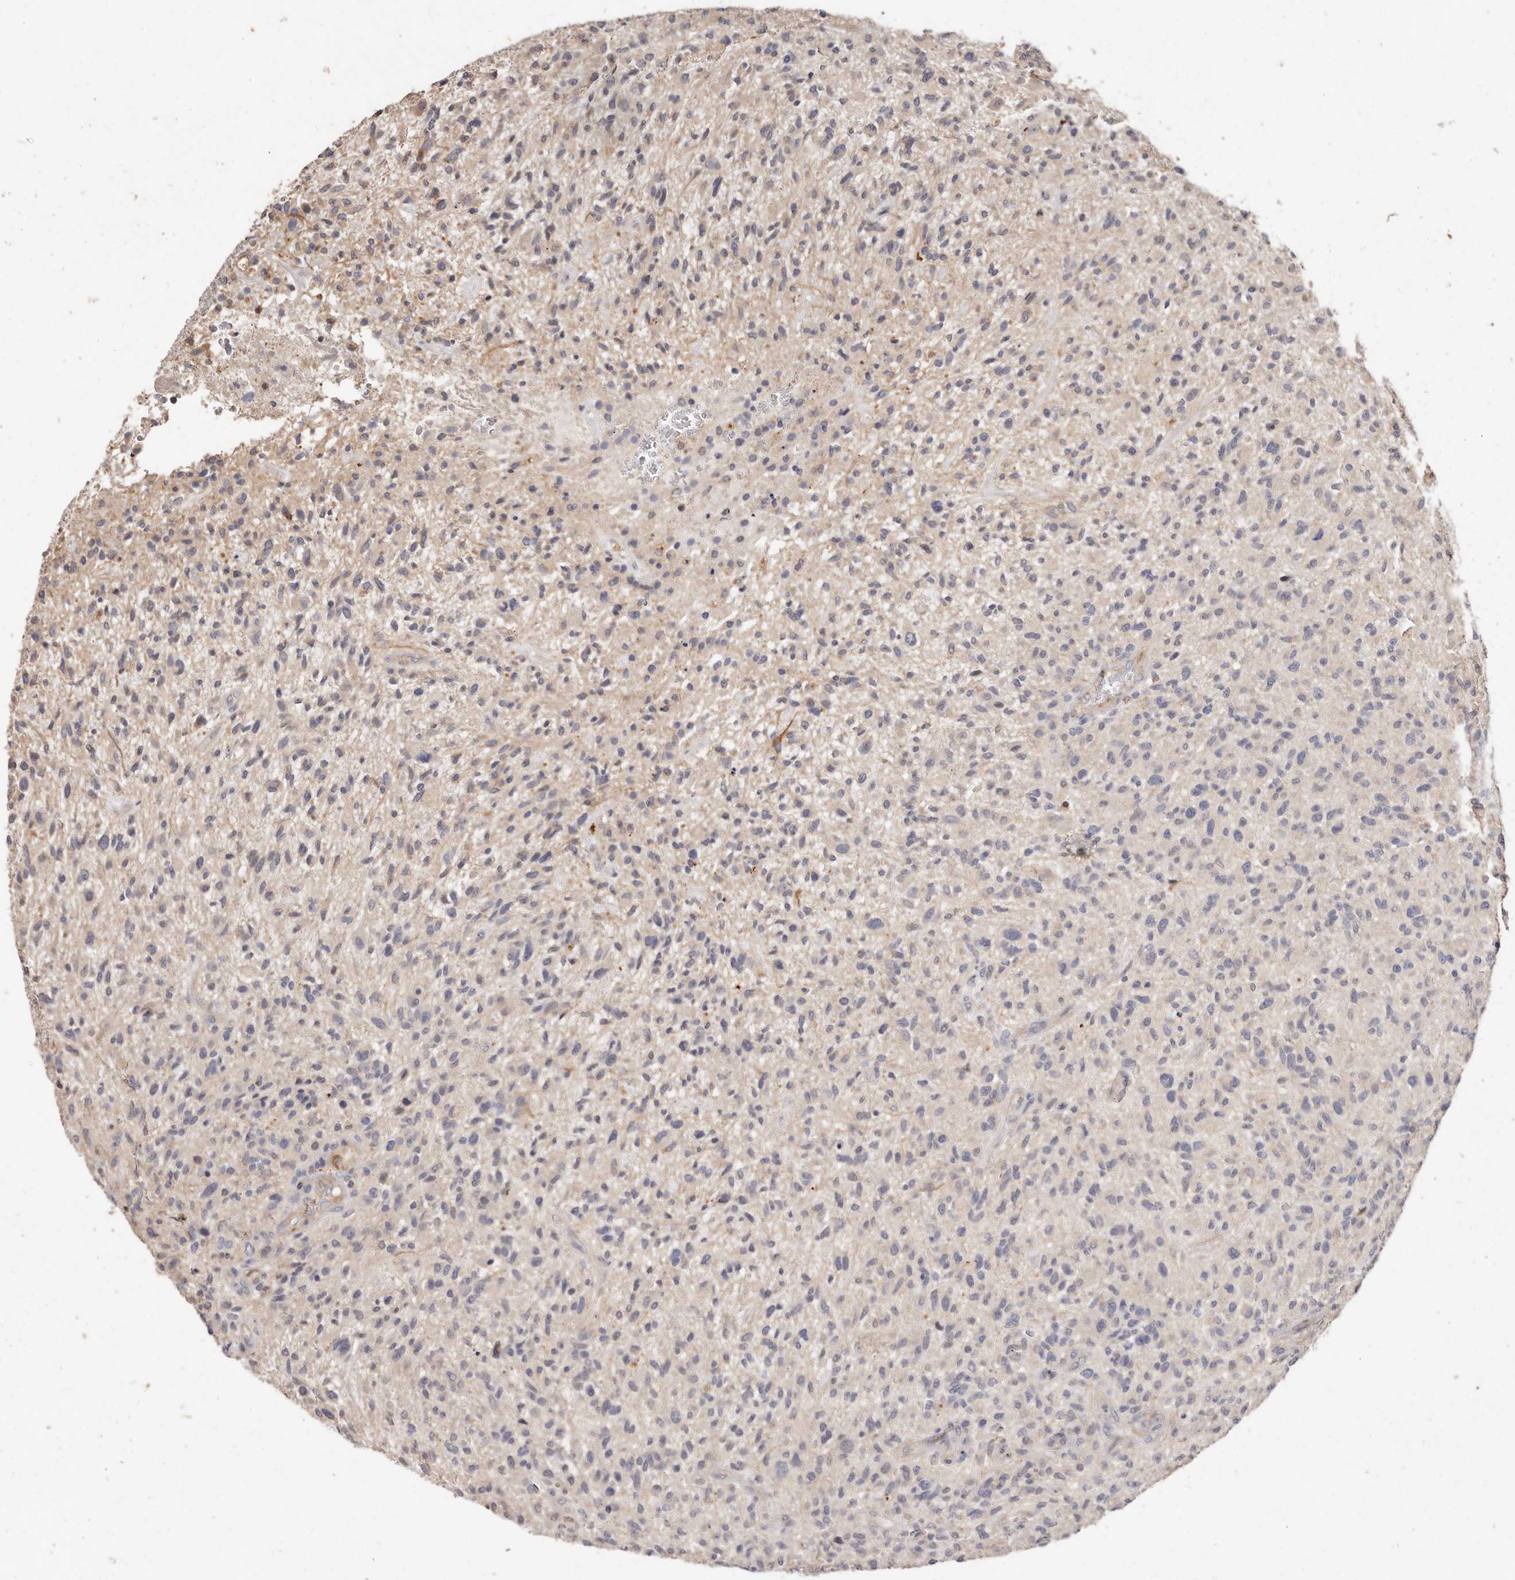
{"staining": {"intensity": "negative", "quantity": "none", "location": "none"}, "tissue": "glioma", "cell_type": "Tumor cells", "image_type": "cancer", "snomed": [{"axis": "morphology", "description": "Glioma, malignant, High grade"}, {"axis": "topography", "description": "Brain"}], "caption": "This is an immunohistochemistry image of human malignant high-grade glioma. There is no staining in tumor cells.", "gene": "THBS3", "patient": {"sex": "male", "age": 47}}